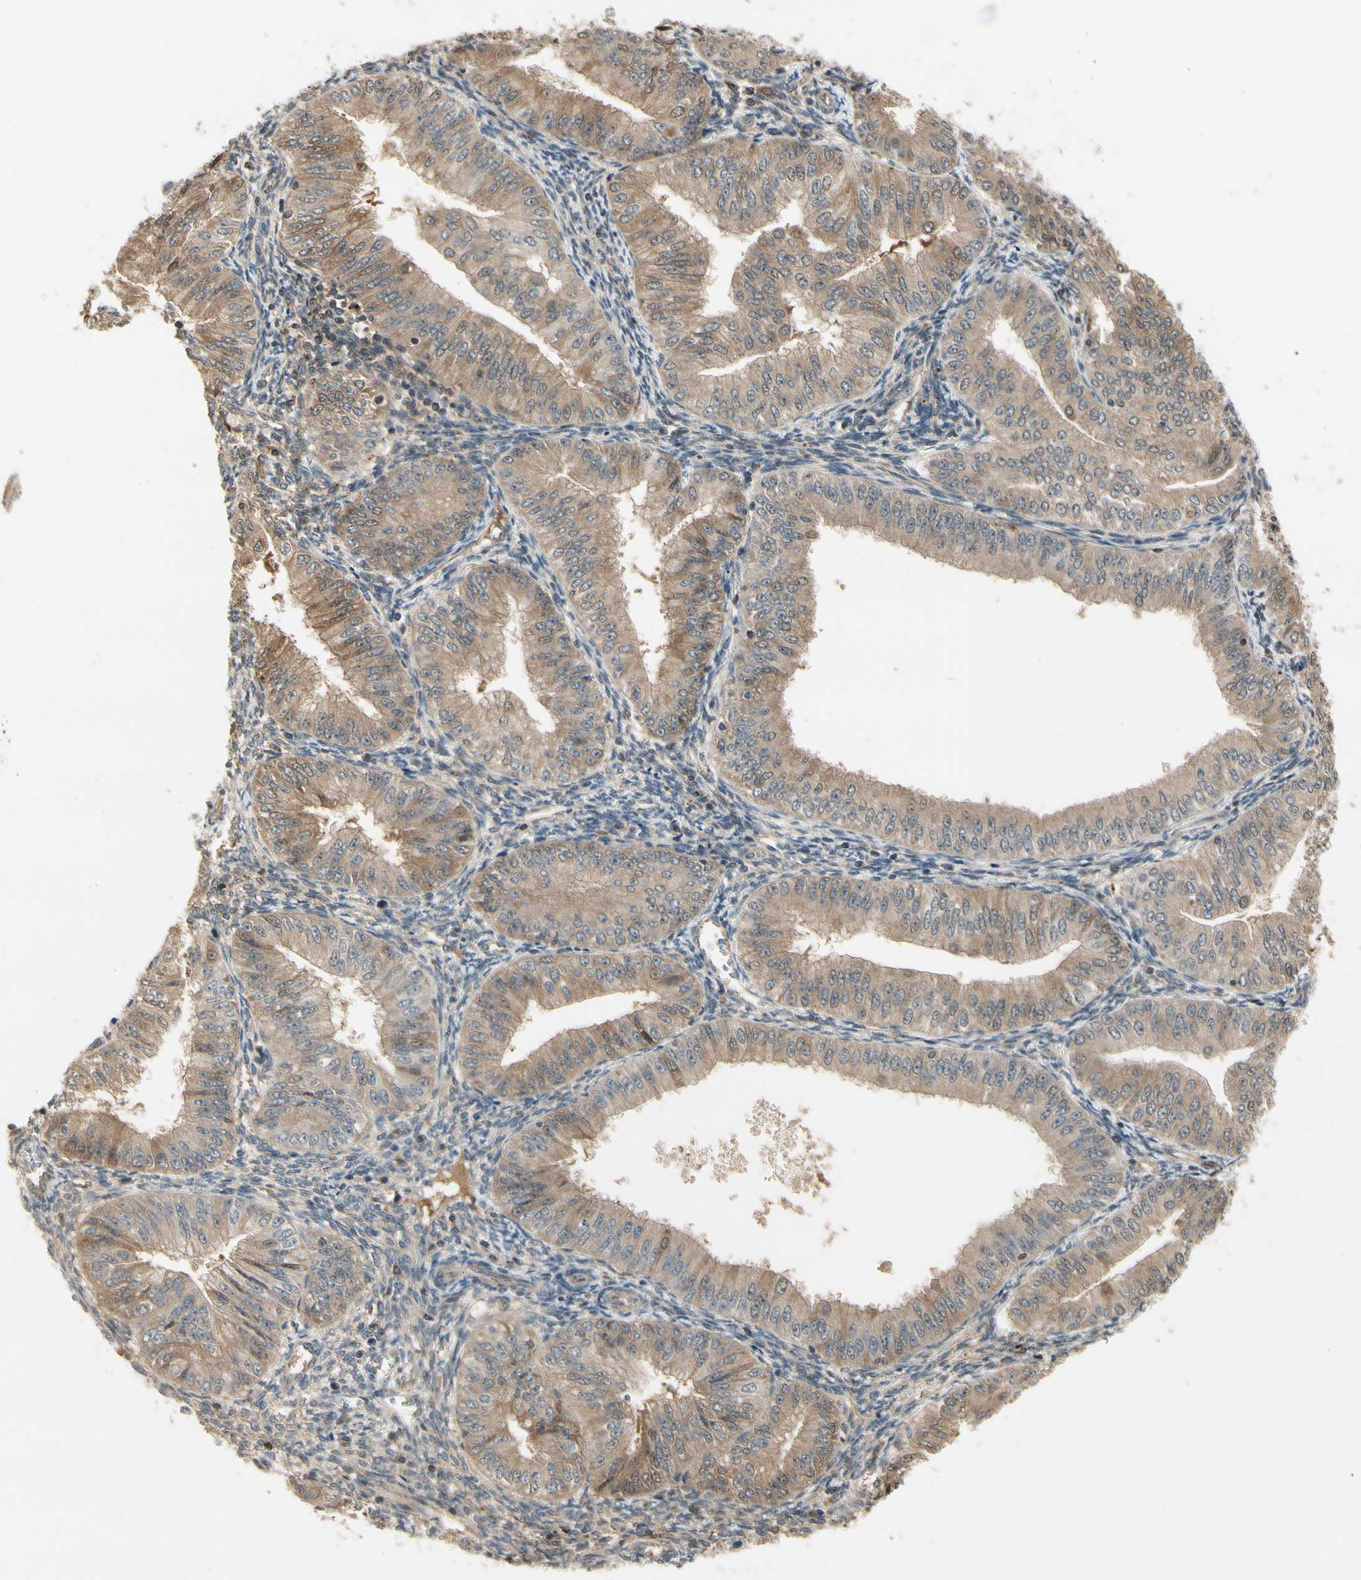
{"staining": {"intensity": "moderate", "quantity": ">75%", "location": "cytoplasmic/membranous"}, "tissue": "endometrial cancer", "cell_type": "Tumor cells", "image_type": "cancer", "snomed": [{"axis": "morphology", "description": "Normal tissue, NOS"}, {"axis": "morphology", "description": "Adenocarcinoma, NOS"}, {"axis": "topography", "description": "Endometrium"}], "caption": "Moderate cytoplasmic/membranous staining is identified in approximately >75% of tumor cells in adenocarcinoma (endometrial).", "gene": "EVC", "patient": {"sex": "female", "age": 53}}